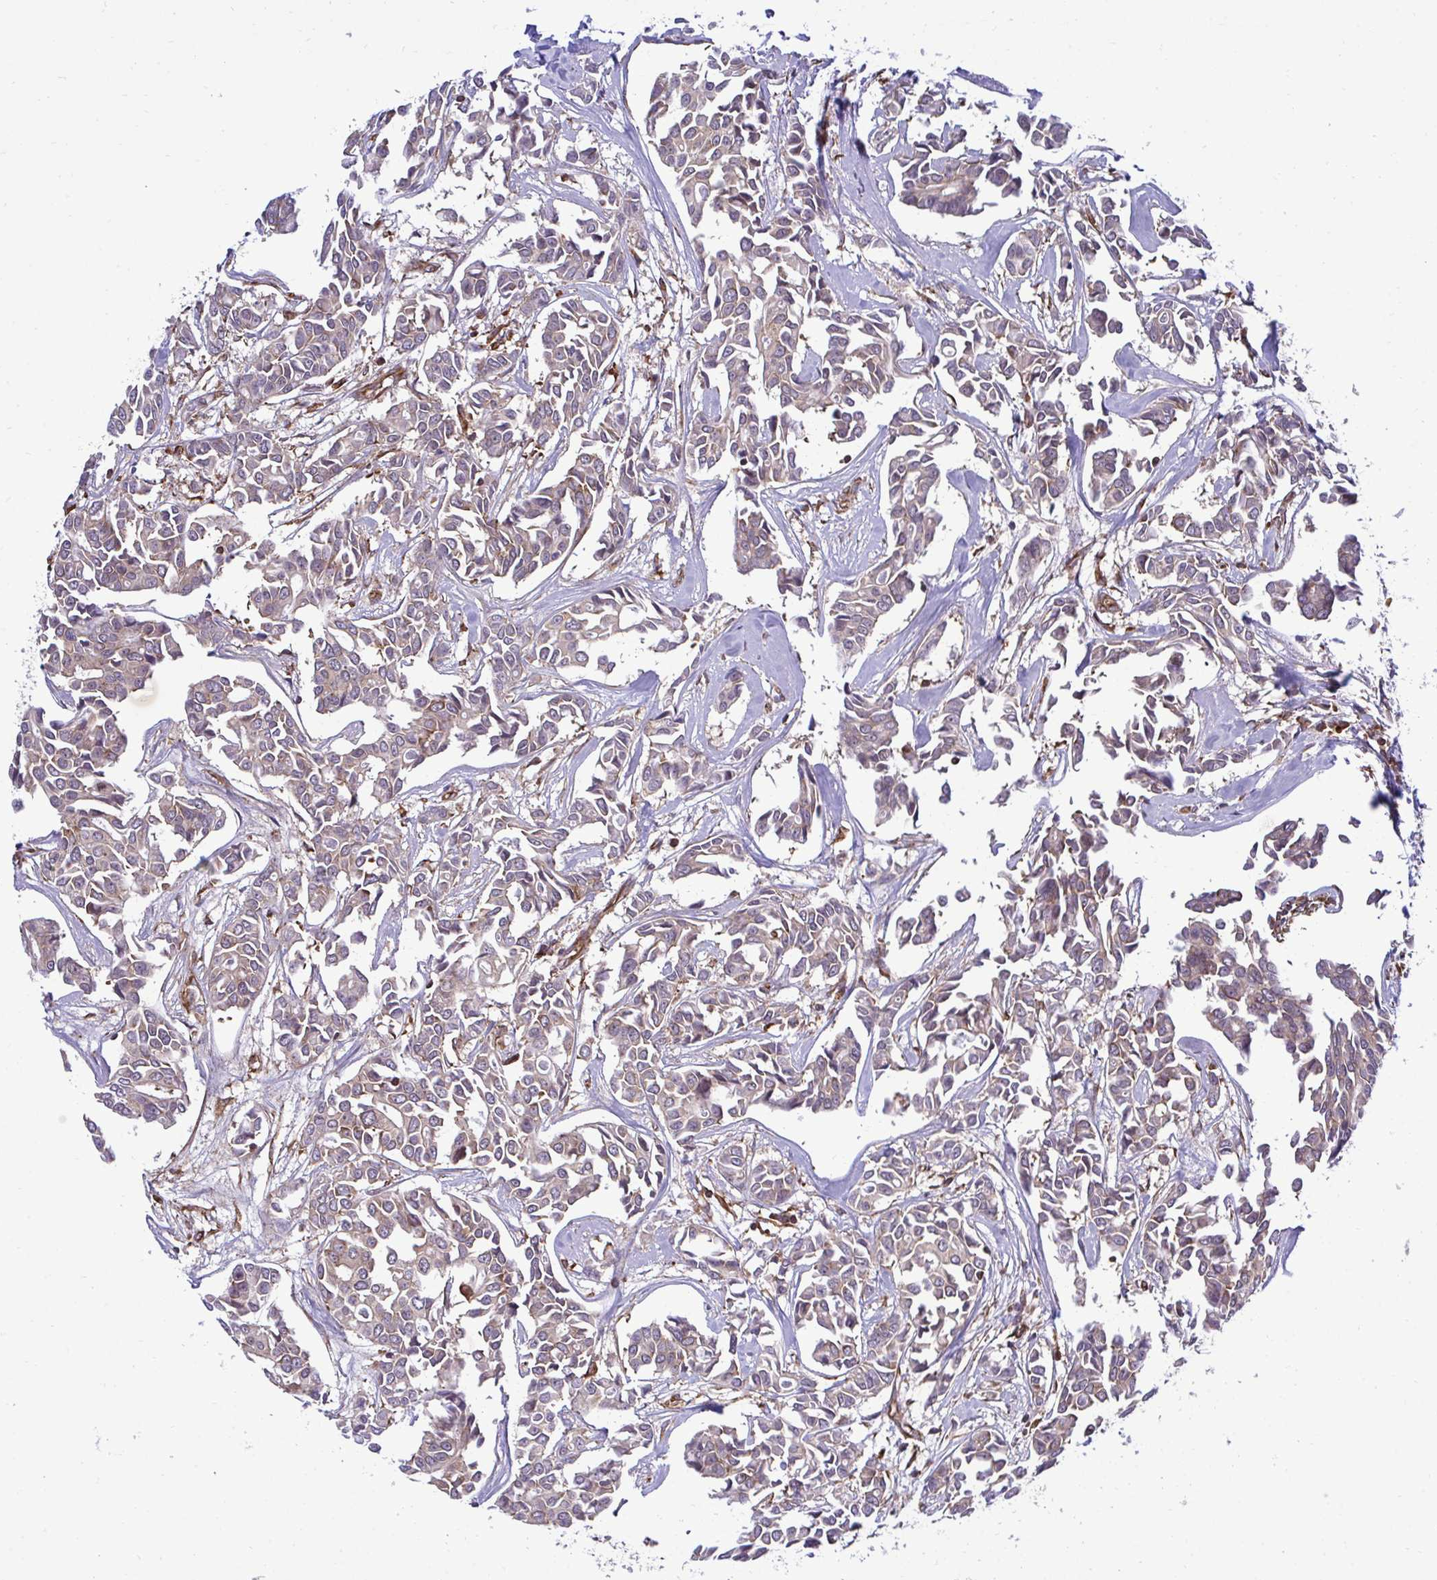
{"staining": {"intensity": "negative", "quantity": "none", "location": "none"}, "tissue": "breast cancer", "cell_type": "Tumor cells", "image_type": "cancer", "snomed": [{"axis": "morphology", "description": "Duct carcinoma"}, {"axis": "topography", "description": "Breast"}], "caption": "High magnification brightfield microscopy of intraductal carcinoma (breast) stained with DAB (3,3'-diaminobenzidine) (brown) and counterstained with hematoxylin (blue): tumor cells show no significant staining. (DAB (3,3'-diaminobenzidine) IHC visualized using brightfield microscopy, high magnification).", "gene": "RPS15", "patient": {"sex": "female", "age": 54}}